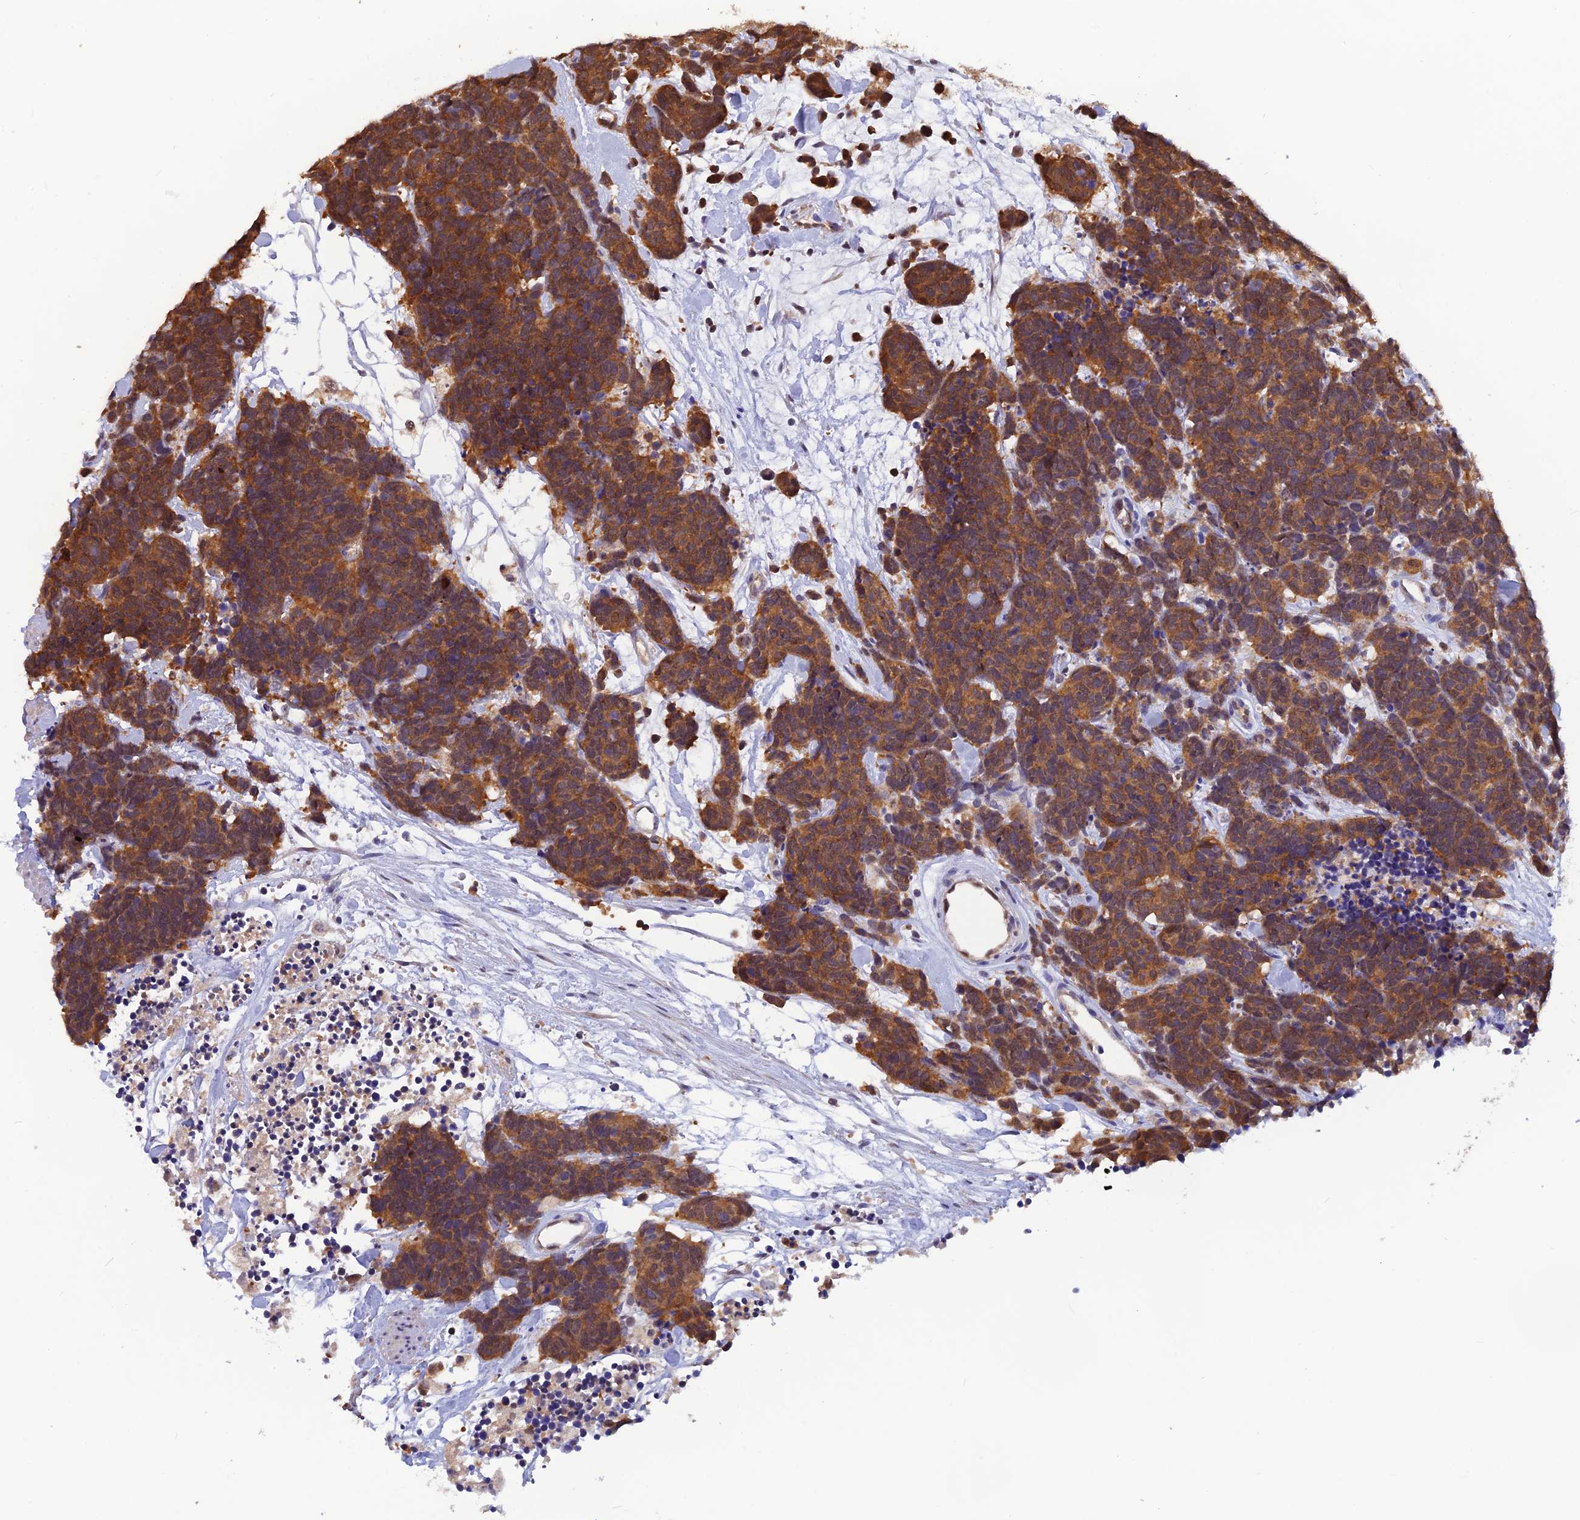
{"staining": {"intensity": "strong", "quantity": ">75%", "location": "cytoplasmic/membranous"}, "tissue": "carcinoid", "cell_type": "Tumor cells", "image_type": "cancer", "snomed": [{"axis": "morphology", "description": "Carcinoma, NOS"}, {"axis": "morphology", "description": "Carcinoid, malignant, NOS"}, {"axis": "topography", "description": "Urinary bladder"}], "caption": "Immunohistochemical staining of carcinoid exhibits high levels of strong cytoplasmic/membranous staining in about >75% of tumor cells.", "gene": "HINT1", "patient": {"sex": "male", "age": 57}}